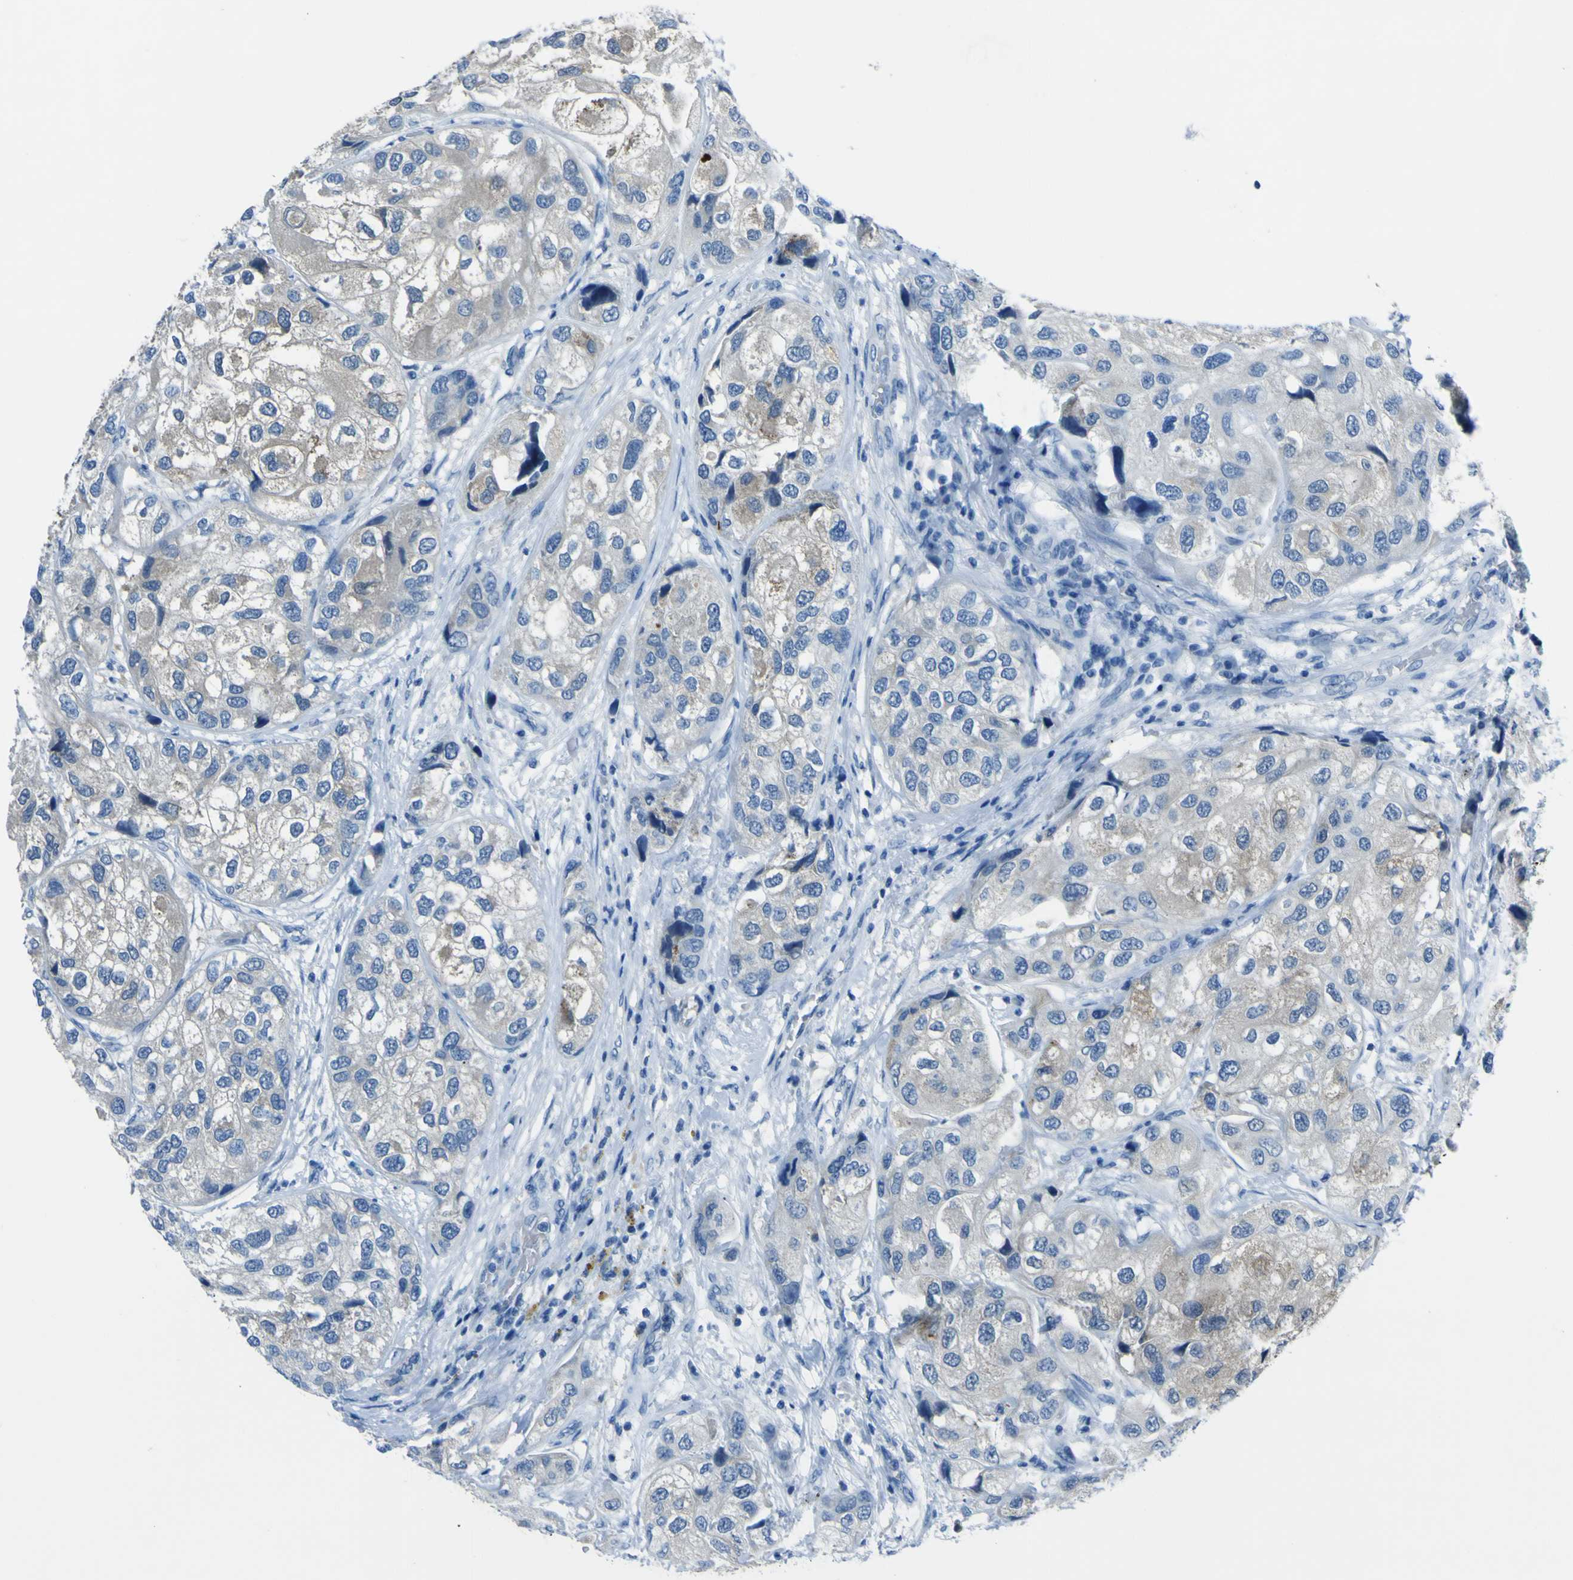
{"staining": {"intensity": "weak", "quantity": "25%-75%", "location": "cytoplasmic/membranous"}, "tissue": "urothelial cancer", "cell_type": "Tumor cells", "image_type": "cancer", "snomed": [{"axis": "morphology", "description": "Urothelial carcinoma, High grade"}, {"axis": "topography", "description": "Urinary bladder"}], "caption": "A high-resolution histopathology image shows immunohistochemistry staining of urothelial cancer, which exhibits weak cytoplasmic/membranous staining in approximately 25%-75% of tumor cells.", "gene": "PHKG1", "patient": {"sex": "female", "age": 64}}